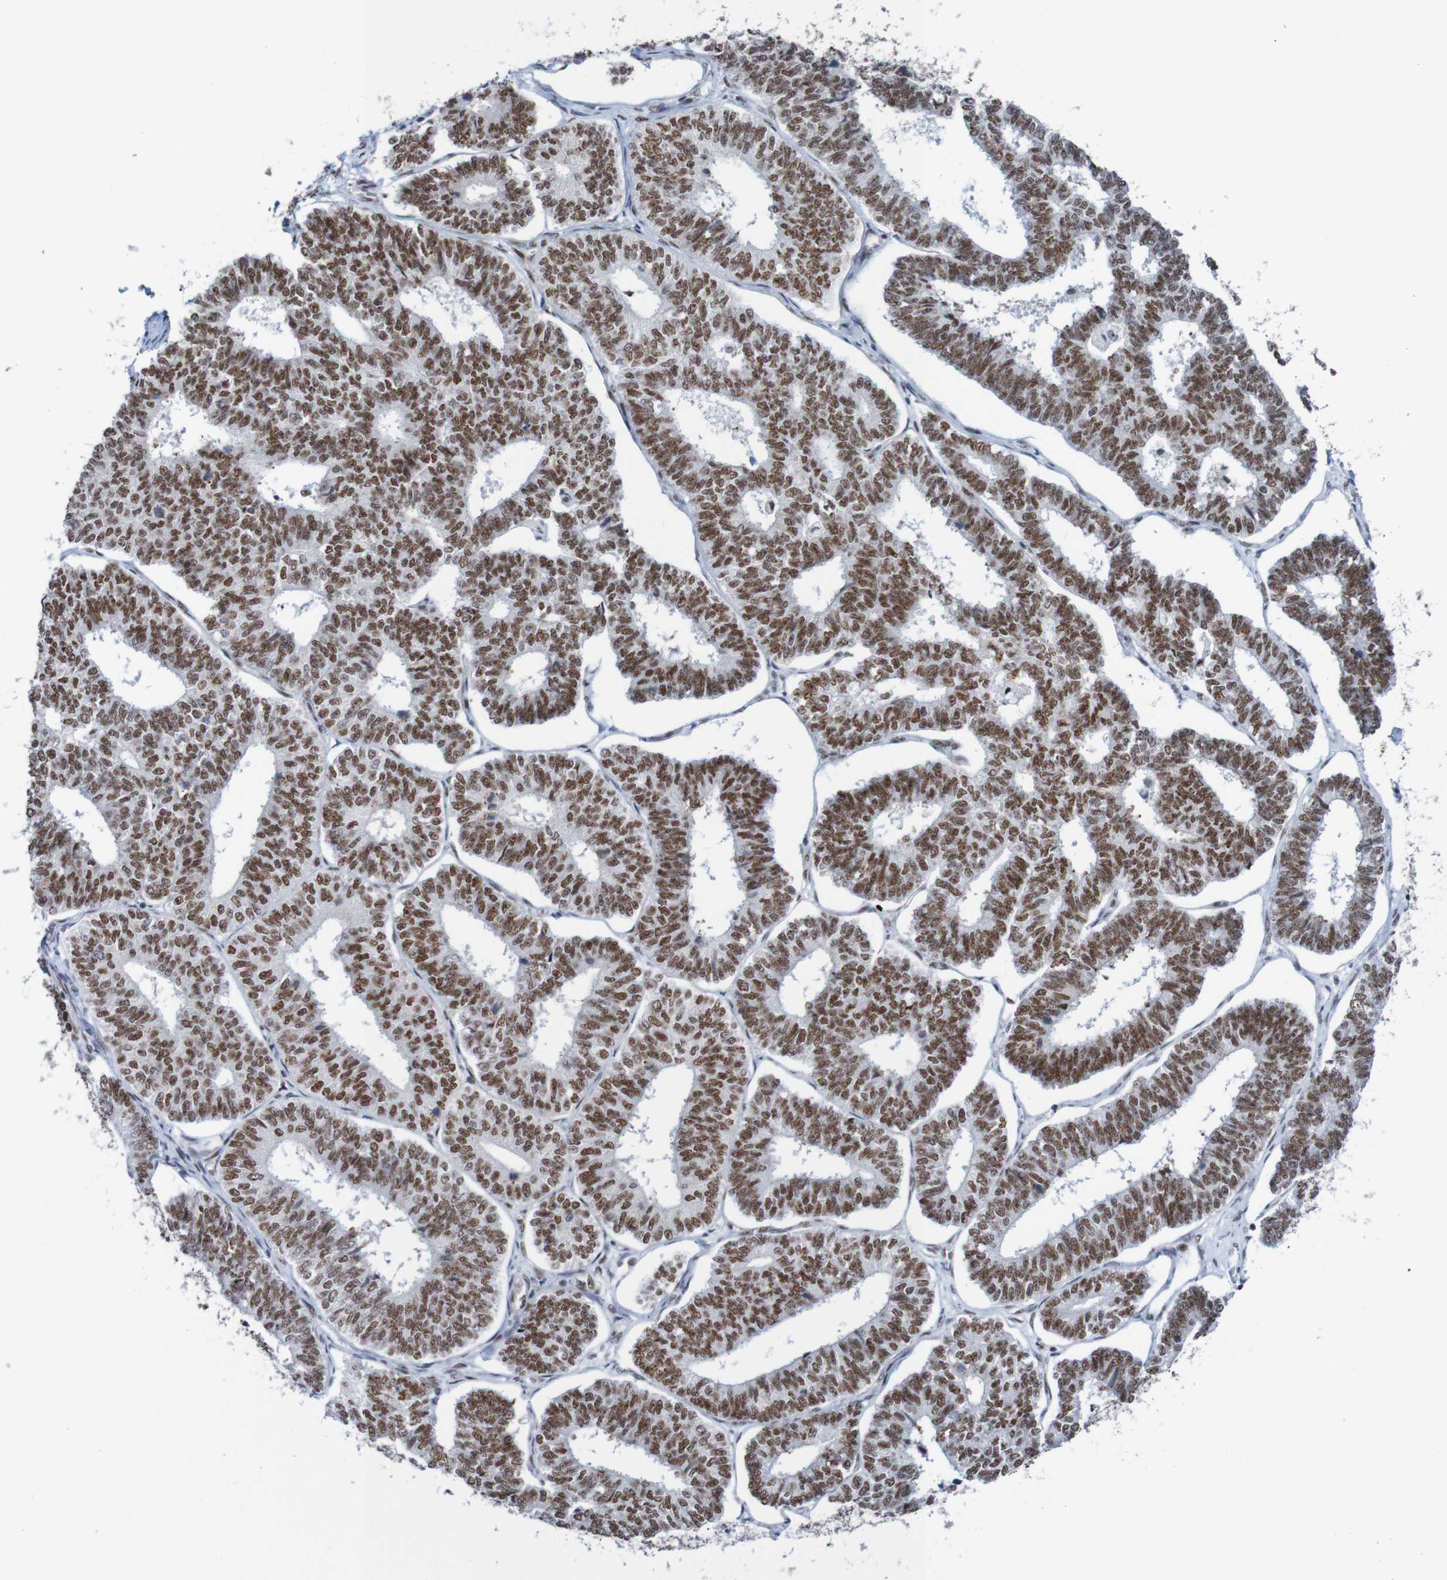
{"staining": {"intensity": "strong", "quantity": ">75%", "location": "nuclear"}, "tissue": "endometrial cancer", "cell_type": "Tumor cells", "image_type": "cancer", "snomed": [{"axis": "morphology", "description": "Adenocarcinoma, NOS"}, {"axis": "topography", "description": "Endometrium"}], "caption": "Brown immunohistochemical staining in human endometrial cancer (adenocarcinoma) displays strong nuclear staining in approximately >75% of tumor cells.", "gene": "CDC5L", "patient": {"sex": "female", "age": 70}}